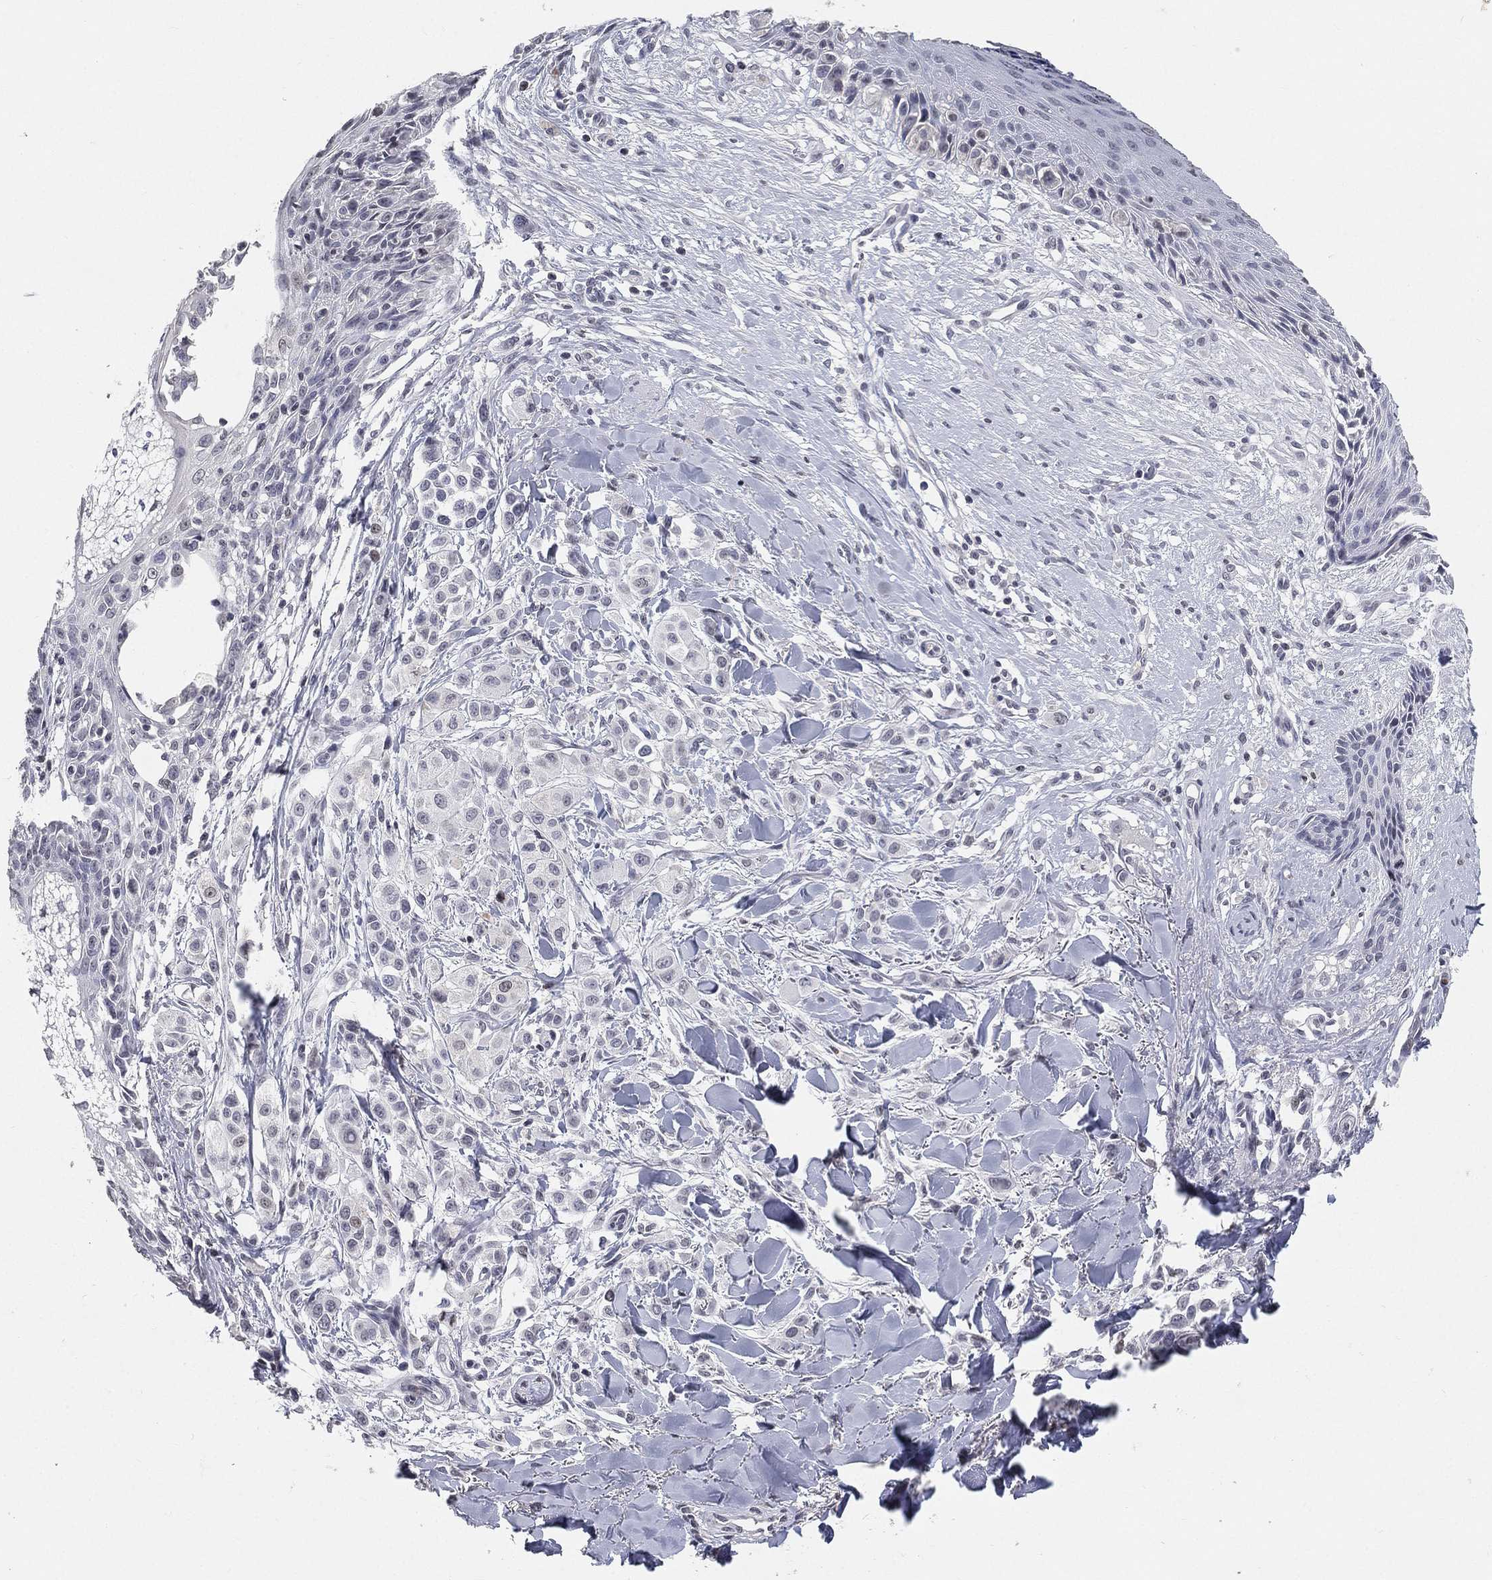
{"staining": {"intensity": "negative", "quantity": "none", "location": "none"}, "tissue": "melanoma", "cell_type": "Tumor cells", "image_type": "cancer", "snomed": [{"axis": "morphology", "description": "Malignant melanoma, NOS"}, {"axis": "topography", "description": "Skin"}], "caption": "Melanoma stained for a protein using immunohistochemistry (IHC) reveals no expression tumor cells.", "gene": "ARG1", "patient": {"sex": "male", "age": 57}}